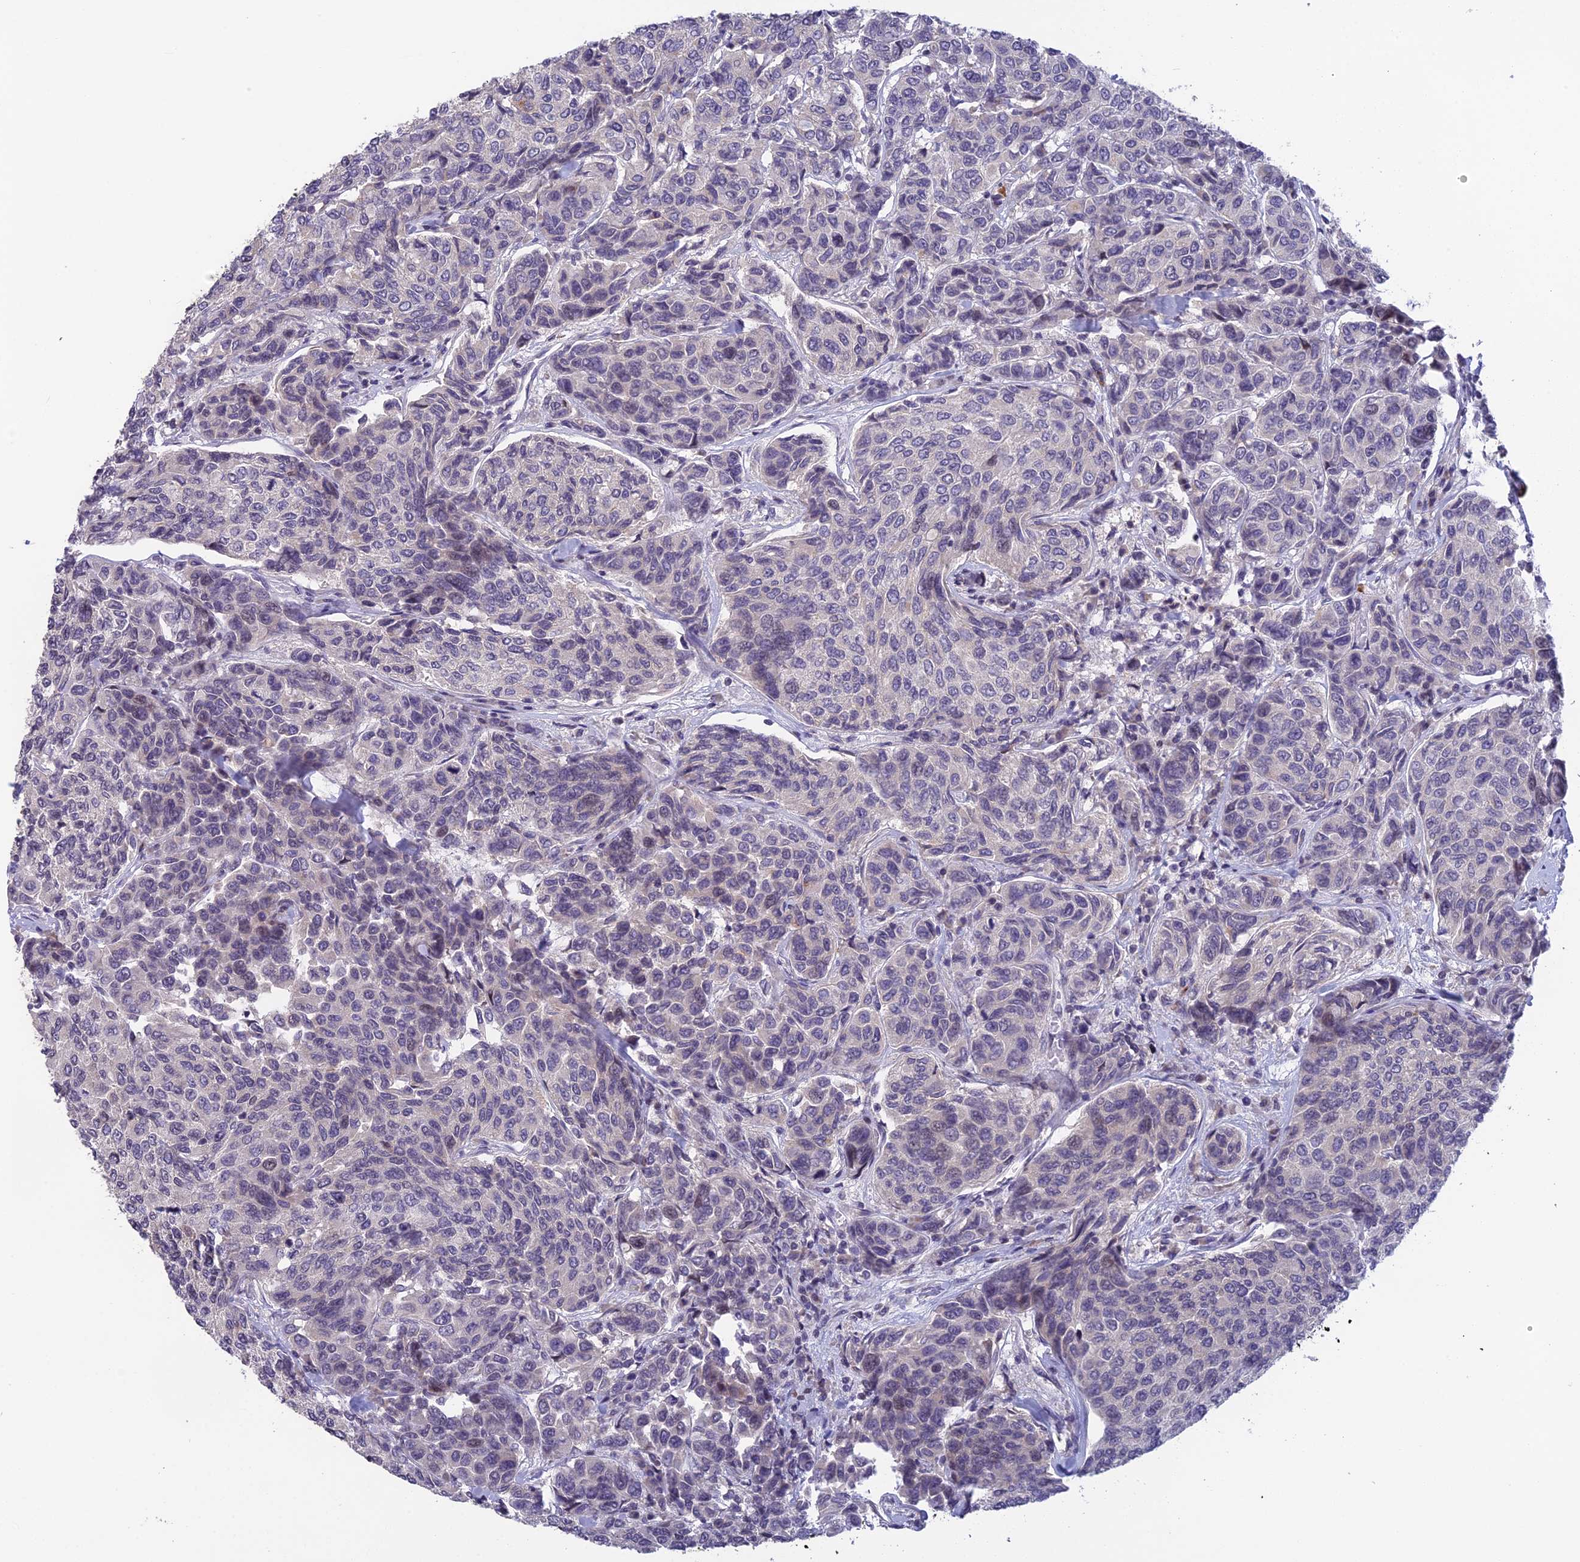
{"staining": {"intensity": "negative", "quantity": "none", "location": "none"}, "tissue": "breast cancer", "cell_type": "Tumor cells", "image_type": "cancer", "snomed": [{"axis": "morphology", "description": "Duct carcinoma"}, {"axis": "topography", "description": "Breast"}], "caption": "Breast invasive ductal carcinoma stained for a protein using immunohistochemistry (IHC) exhibits no staining tumor cells.", "gene": "TMEM134", "patient": {"sex": "female", "age": 55}}